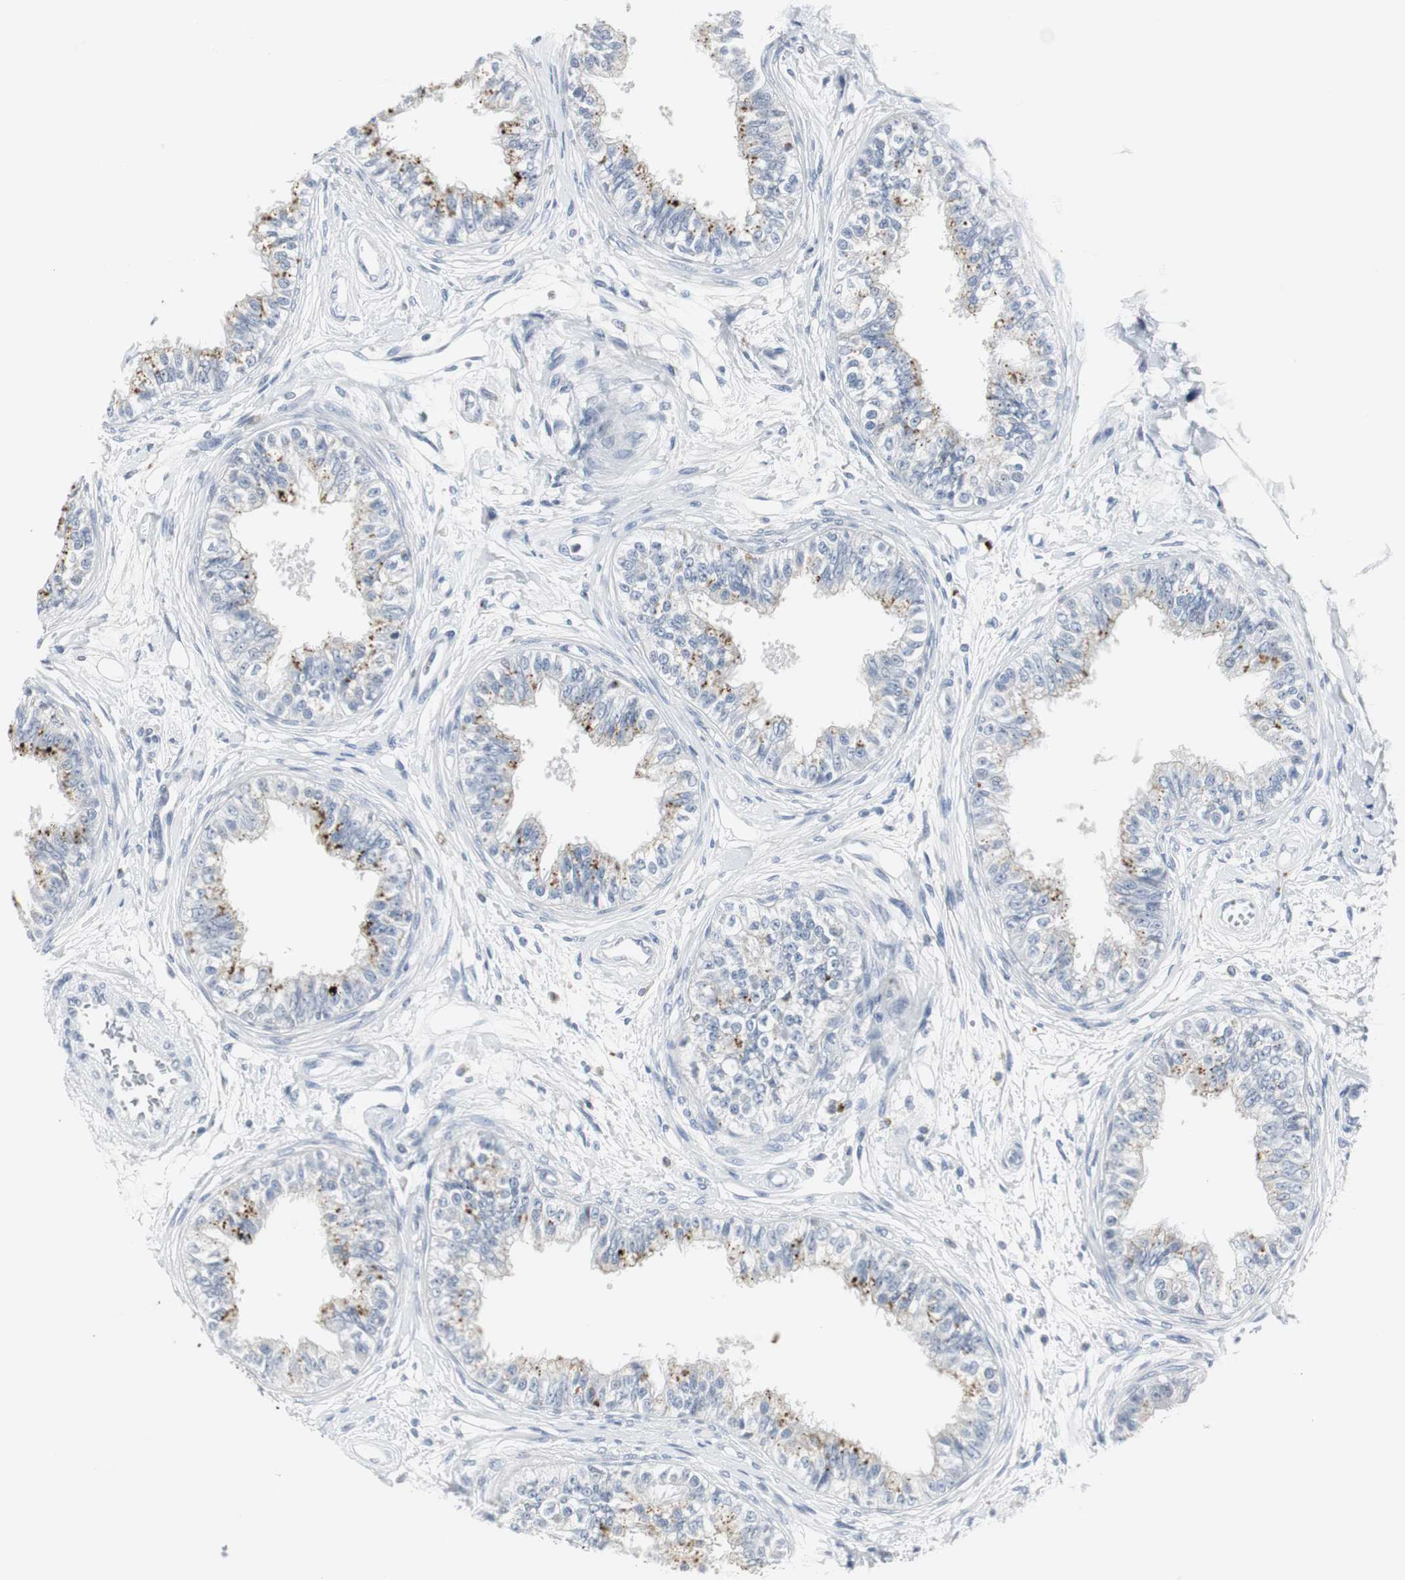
{"staining": {"intensity": "strong", "quantity": "<25%", "location": "cytoplasmic/membranous"}, "tissue": "epididymis", "cell_type": "Glandular cells", "image_type": "normal", "snomed": [{"axis": "morphology", "description": "Normal tissue, NOS"}, {"axis": "morphology", "description": "Adenocarcinoma, metastatic, NOS"}, {"axis": "topography", "description": "Testis"}, {"axis": "topography", "description": "Epididymis"}], "caption": "Protein expression by immunohistochemistry (IHC) exhibits strong cytoplasmic/membranous staining in approximately <25% of glandular cells in normal epididymis.", "gene": "PI15", "patient": {"sex": "male", "age": 26}}